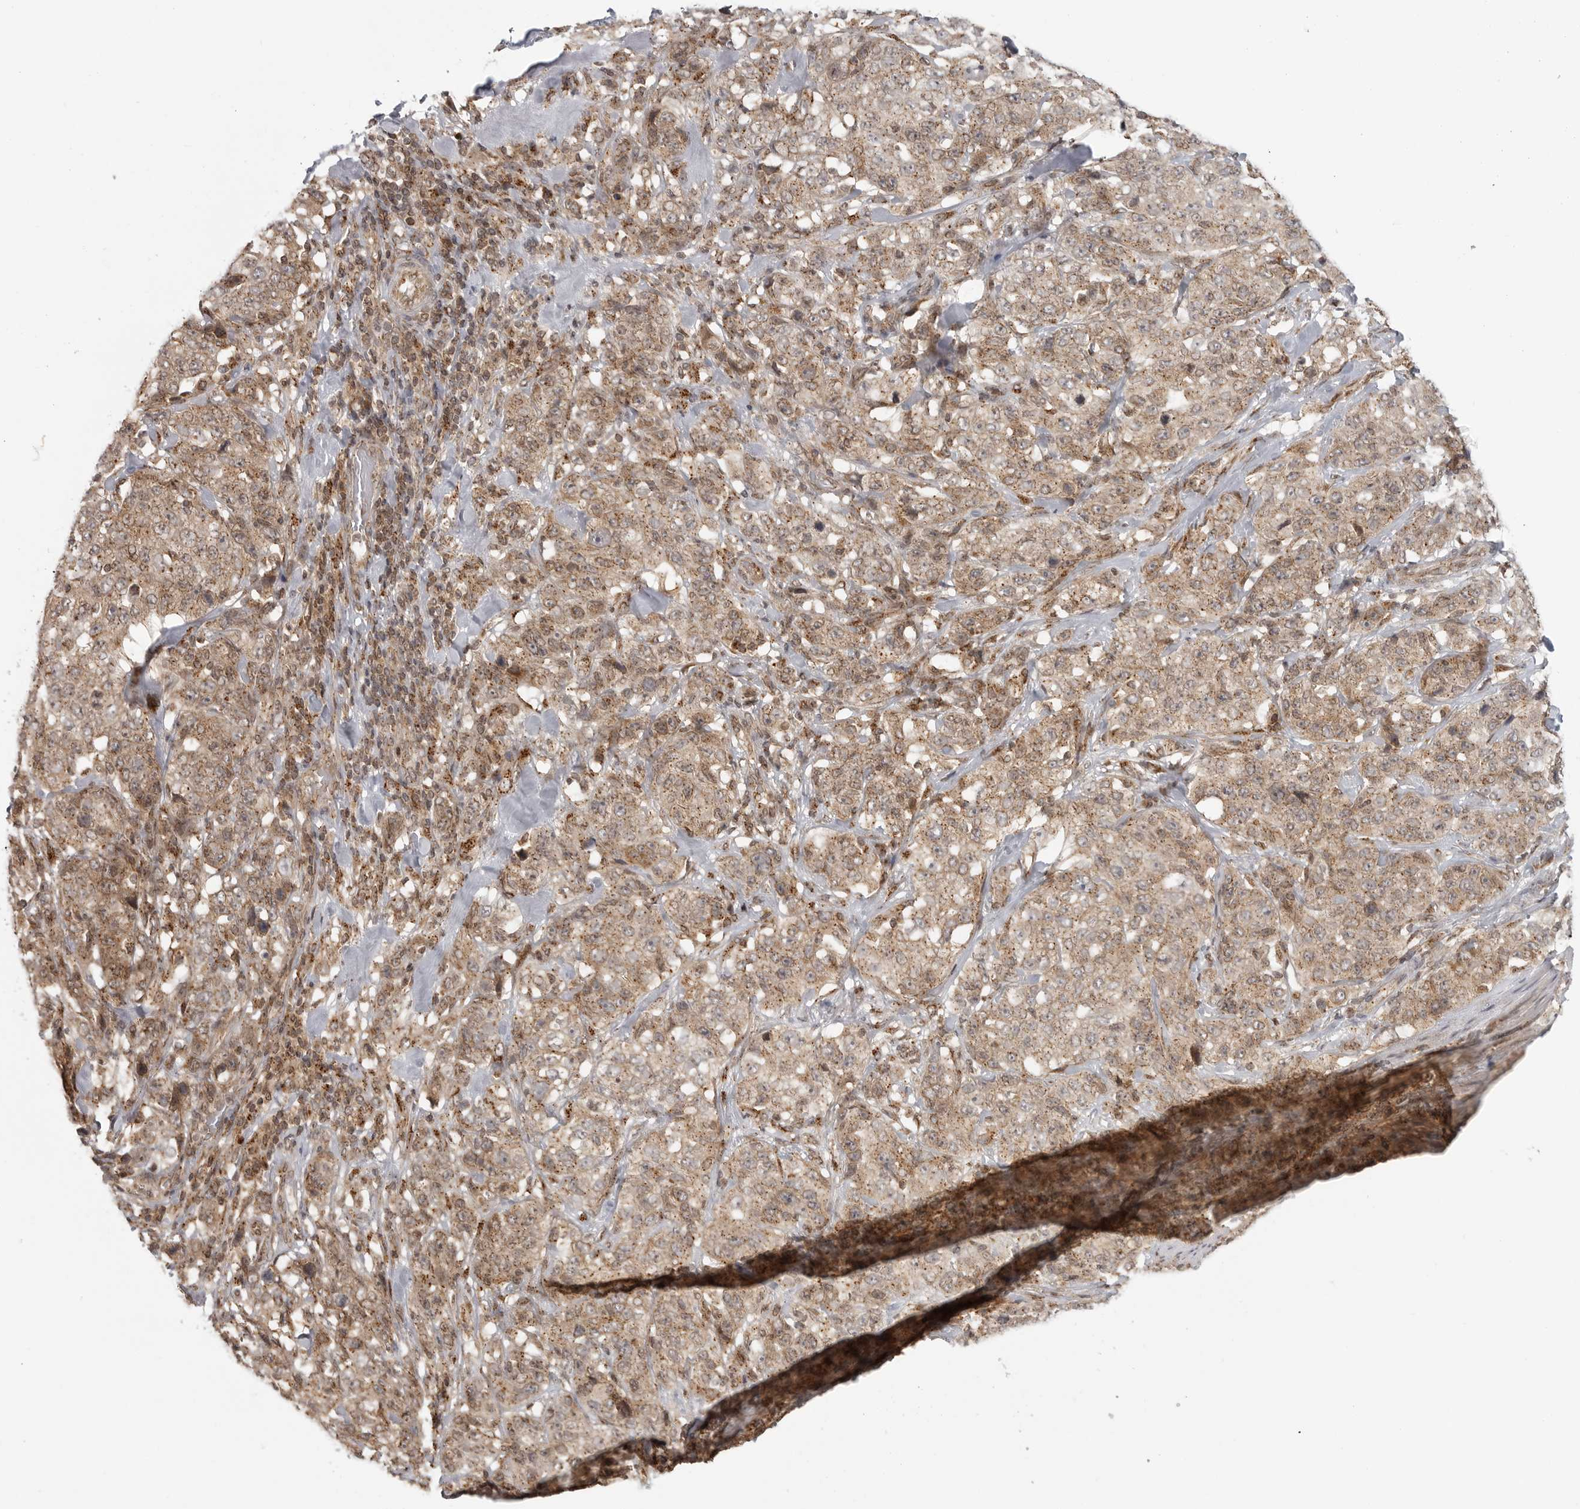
{"staining": {"intensity": "moderate", "quantity": ">75%", "location": "cytoplasmic/membranous"}, "tissue": "stomach cancer", "cell_type": "Tumor cells", "image_type": "cancer", "snomed": [{"axis": "morphology", "description": "Adenocarcinoma, NOS"}, {"axis": "topography", "description": "Stomach"}], "caption": "A micrograph of stomach adenocarcinoma stained for a protein displays moderate cytoplasmic/membranous brown staining in tumor cells.", "gene": "COPA", "patient": {"sex": "male", "age": 48}}